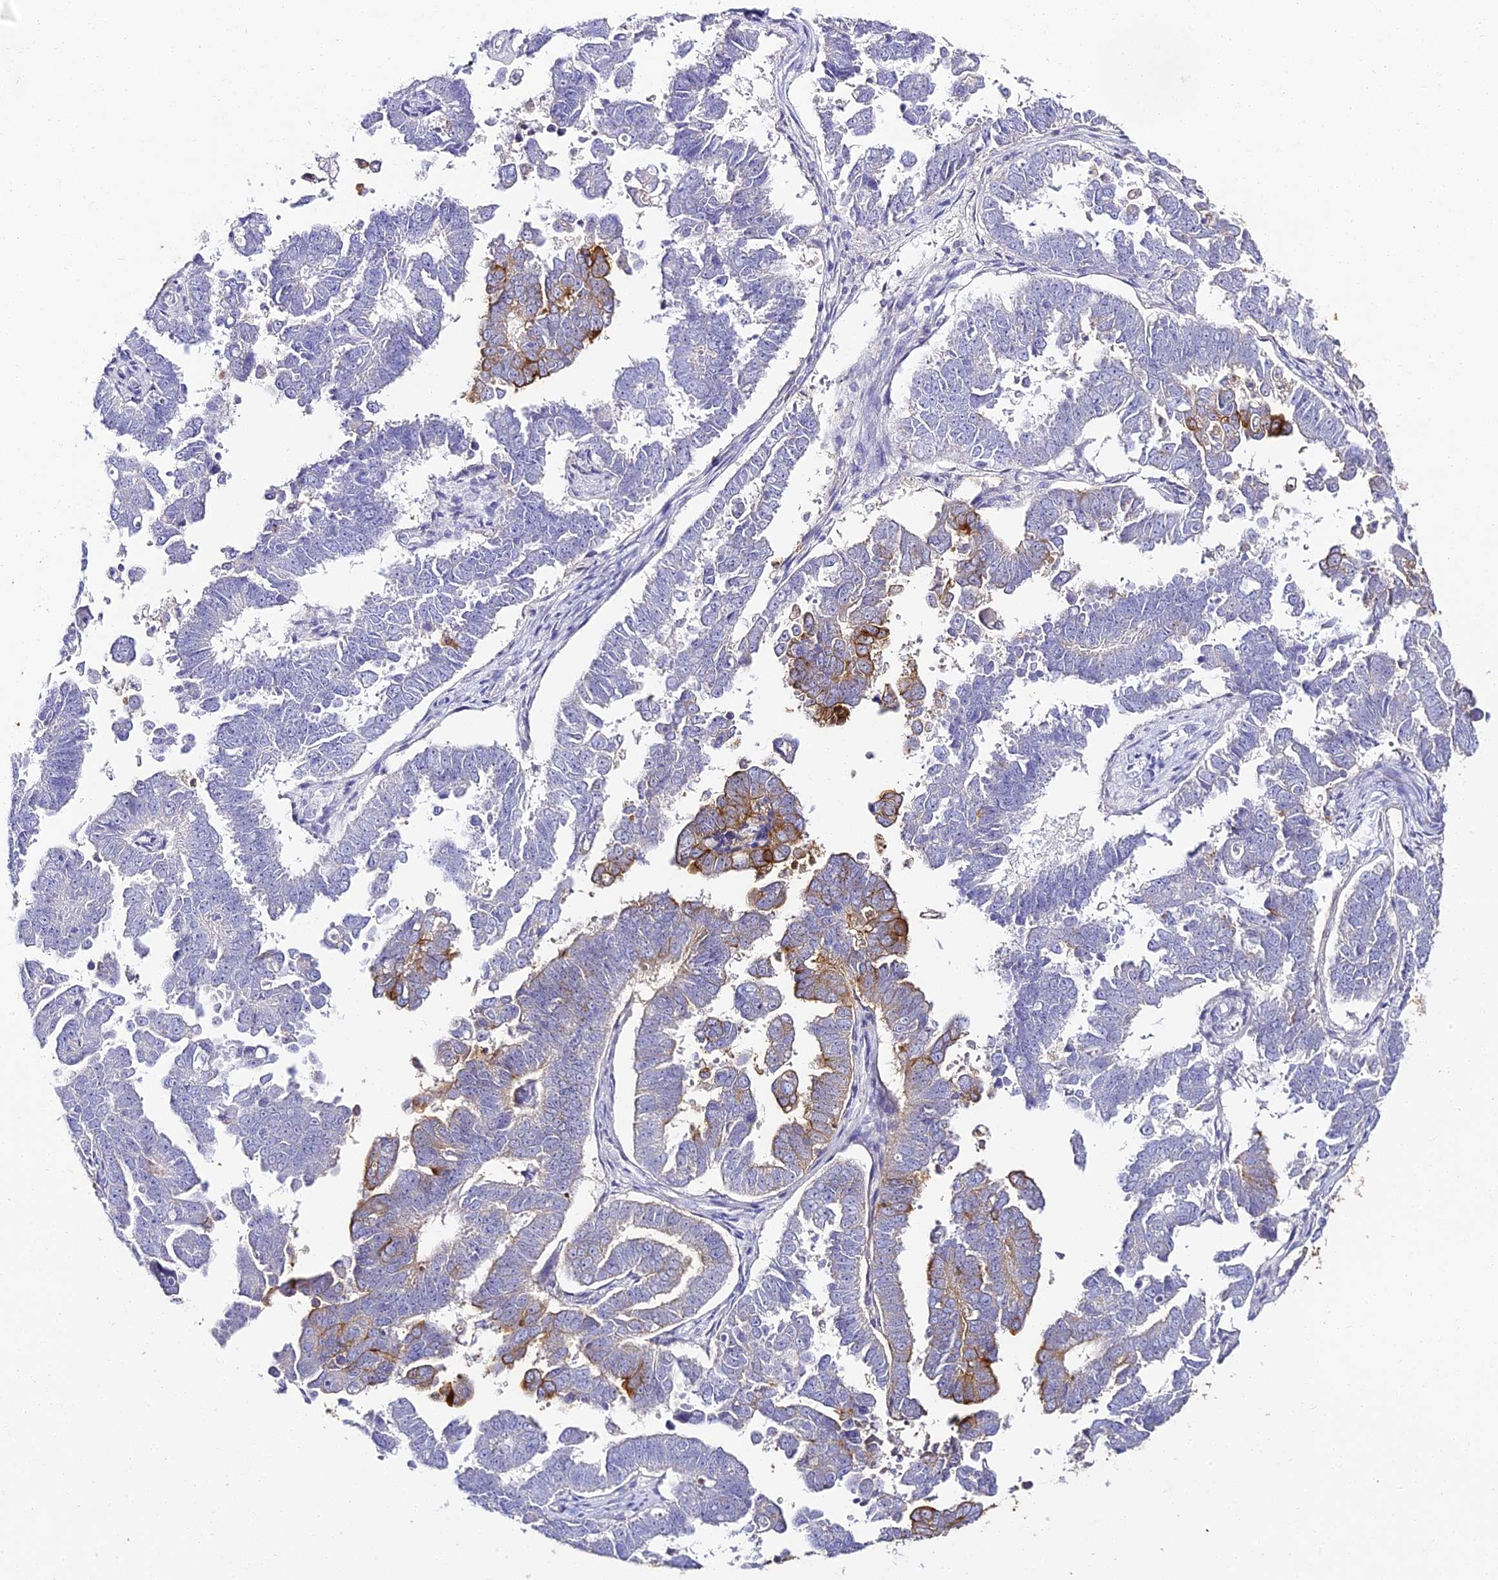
{"staining": {"intensity": "moderate", "quantity": "<25%", "location": "cytoplasmic/membranous"}, "tissue": "endometrial cancer", "cell_type": "Tumor cells", "image_type": "cancer", "snomed": [{"axis": "morphology", "description": "Adenocarcinoma, NOS"}, {"axis": "topography", "description": "Endometrium"}], "caption": "Tumor cells show low levels of moderate cytoplasmic/membranous expression in about <25% of cells in human adenocarcinoma (endometrial).", "gene": "ALPG", "patient": {"sex": "female", "age": 75}}